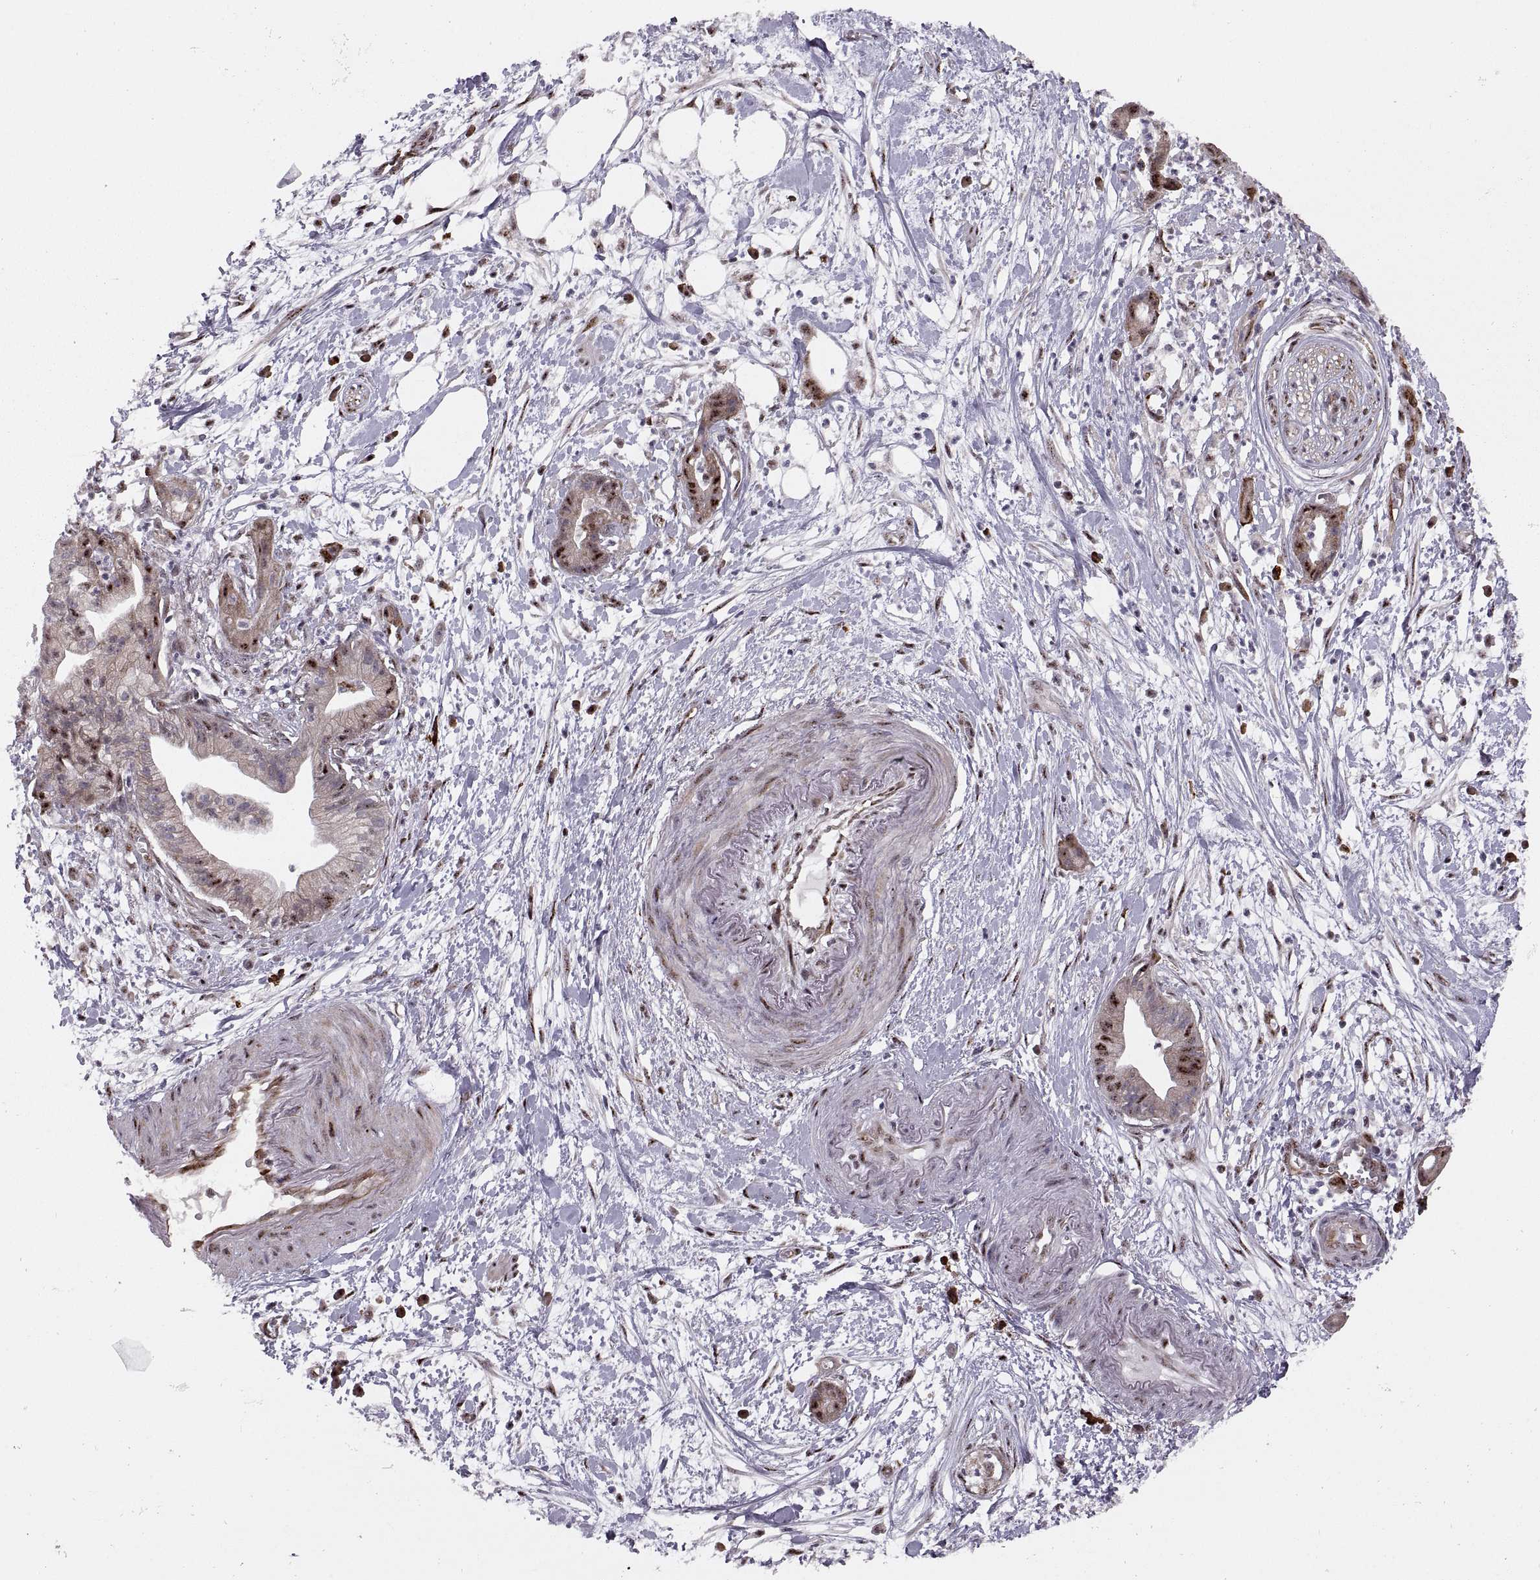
{"staining": {"intensity": "strong", "quantity": "<25%", "location": "nuclear"}, "tissue": "pancreatic cancer", "cell_type": "Tumor cells", "image_type": "cancer", "snomed": [{"axis": "morphology", "description": "Normal tissue, NOS"}, {"axis": "morphology", "description": "Adenocarcinoma, NOS"}, {"axis": "topography", "description": "Lymph node"}, {"axis": "topography", "description": "Pancreas"}], "caption": "DAB immunohistochemical staining of human pancreatic cancer shows strong nuclear protein staining in about <25% of tumor cells. (Brightfield microscopy of DAB IHC at high magnification).", "gene": "ZCCHC17", "patient": {"sex": "female", "age": 58}}